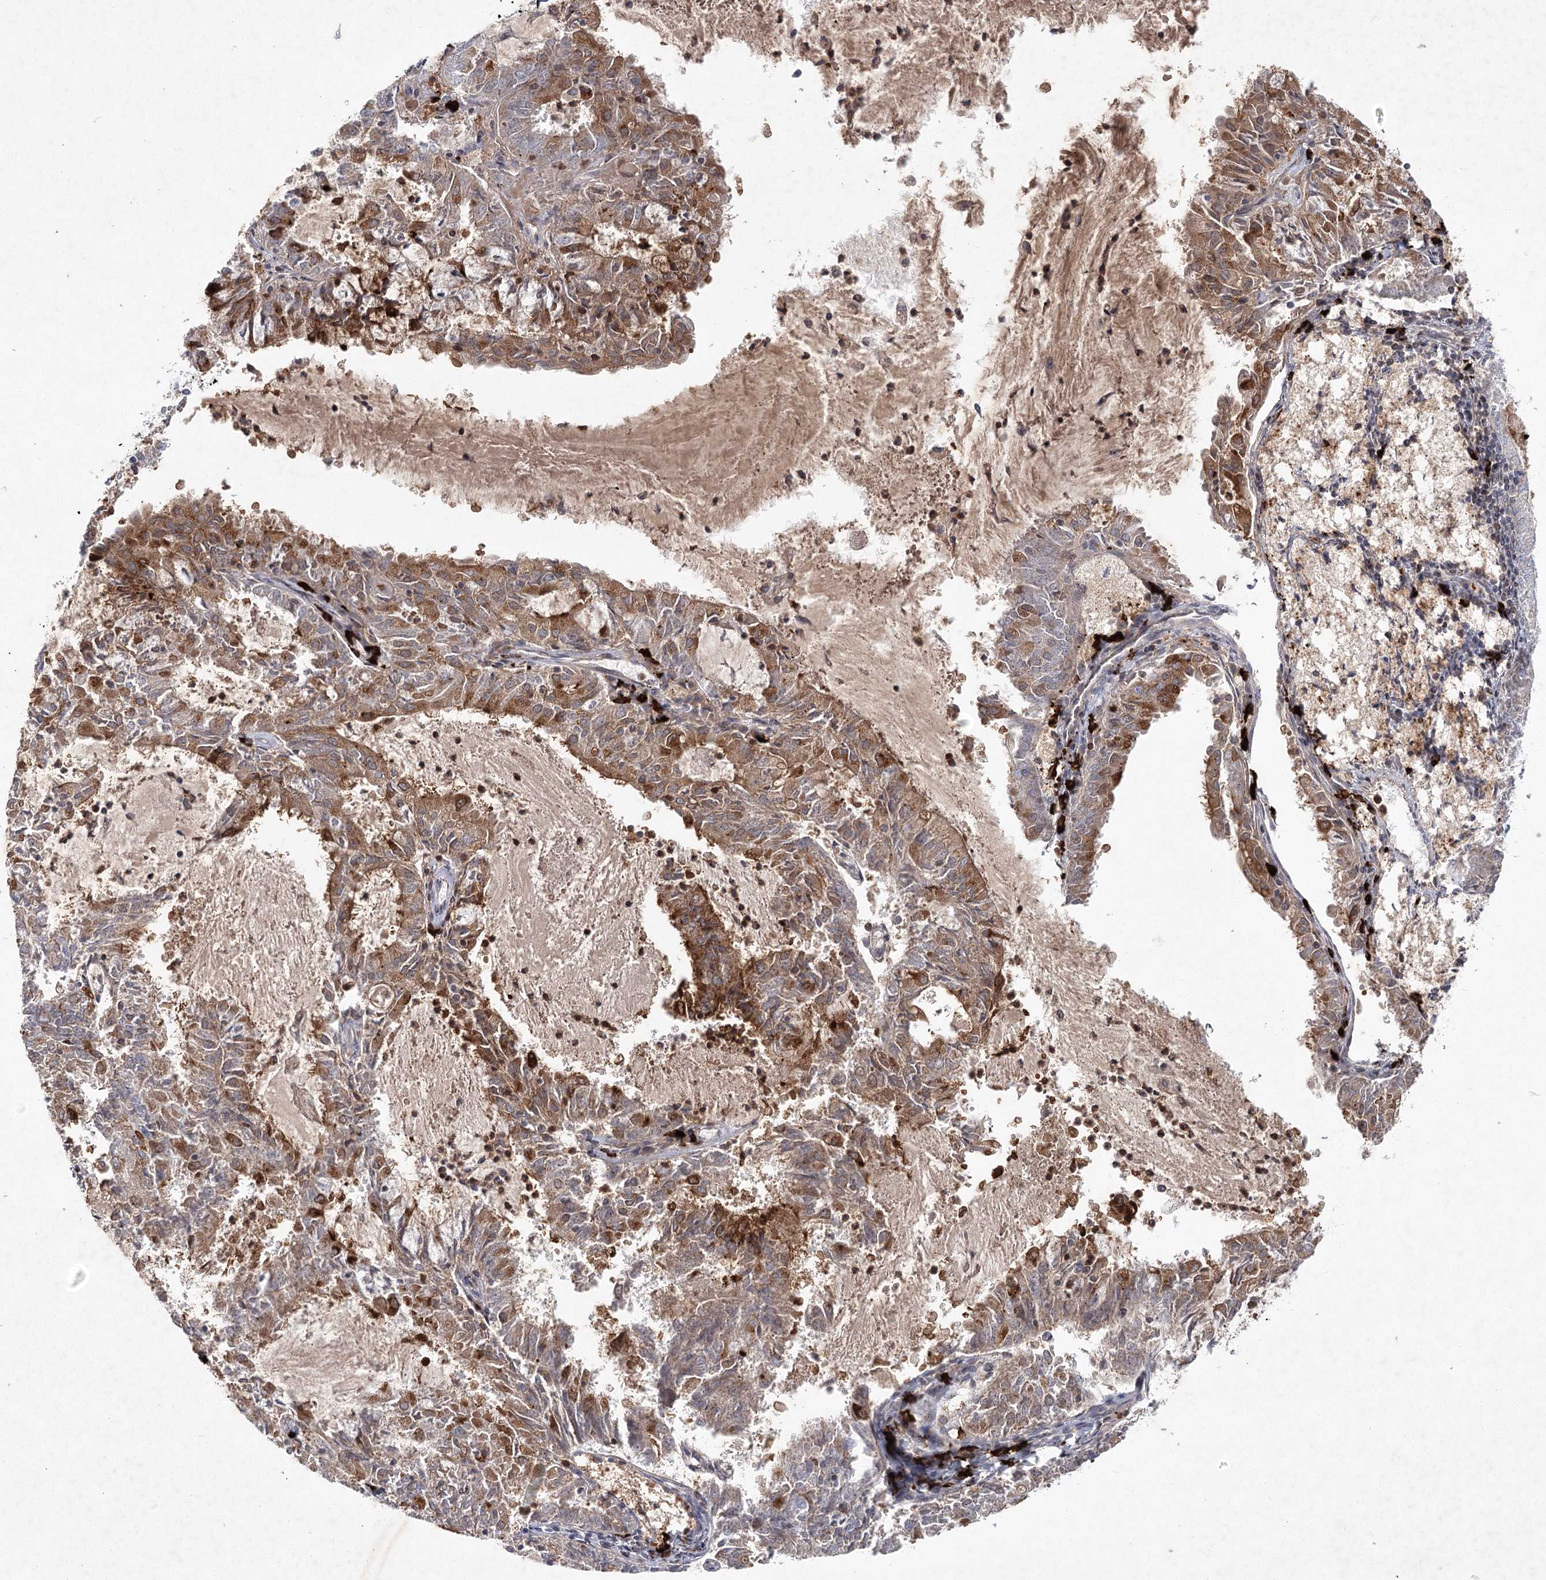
{"staining": {"intensity": "moderate", "quantity": "25%-75%", "location": "cytoplasmic/membranous,nuclear"}, "tissue": "endometrial cancer", "cell_type": "Tumor cells", "image_type": "cancer", "snomed": [{"axis": "morphology", "description": "Adenocarcinoma, NOS"}, {"axis": "topography", "description": "Endometrium"}], "caption": "Immunohistochemistry (IHC) of endometrial cancer (adenocarcinoma) demonstrates medium levels of moderate cytoplasmic/membranous and nuclear staining in approximately 25%-75% of tumor cells.", "gene": "MAP3K13", "patient": {"sex": "female", "age": 57}}